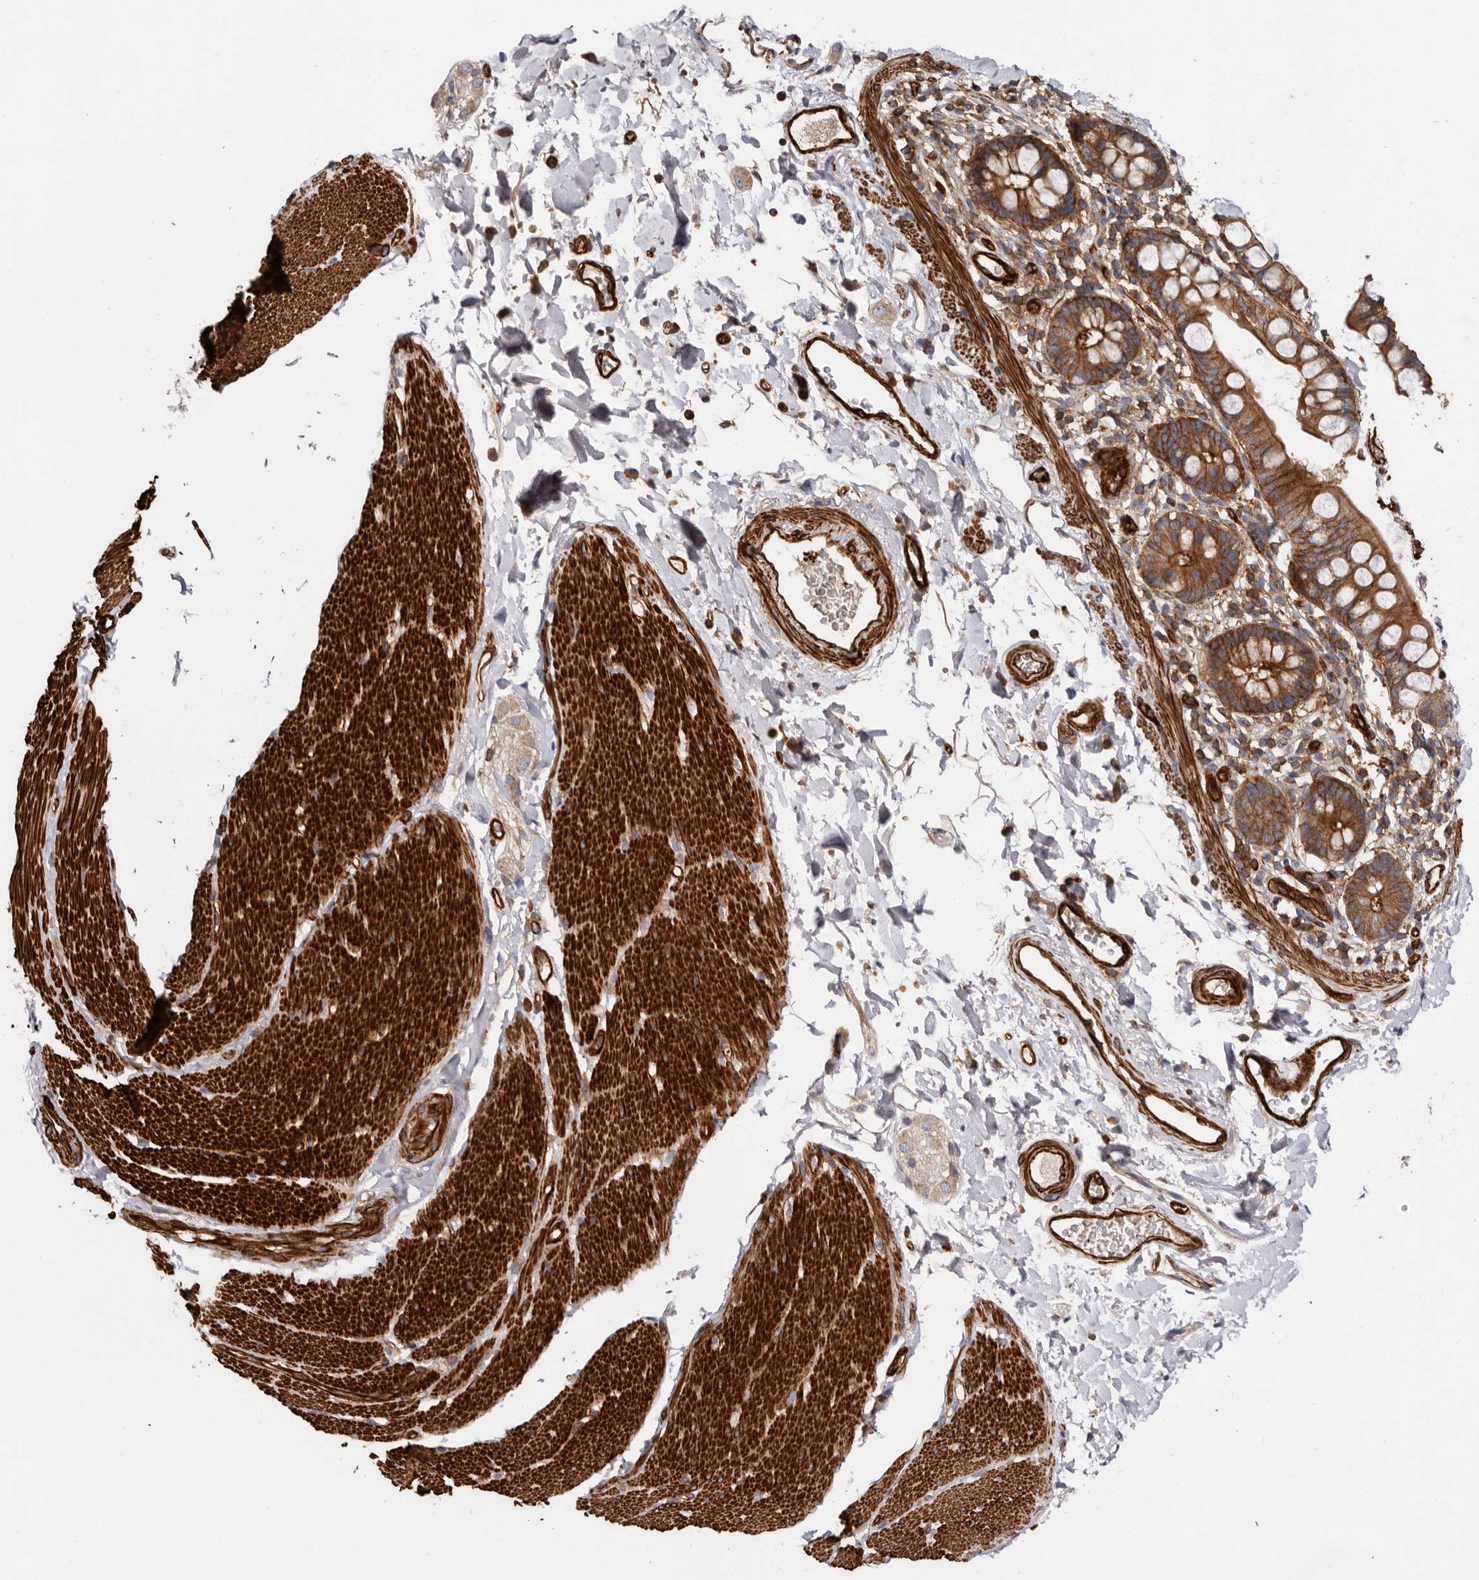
{"staining": {"intensity": "strong", "quantity": ">75%", "location": "cytoplasmic/membranous"}, "tissue": "smooth muscle", "cell_type": "Smooth muscle cells", "image_type": "normal", "snomed": [{"axis": "morphology", "description": "Normal tissue, NOS"}, {"axis": "topography", "description": "Smooth muscle"}, {"axis": "topography", "description": "Small intestine"}], "caption": "Immunohistochemistry (IHC) staining of benign smooth muscle, which exhibits high levels of strong cytoplasmic/membranous positivity in approximately >75% of smooth muscle cells indicating strong cytoplasmic/membranous protein positivity. The staining was performed using DAB (brown) for protein detection and nuclei were counterstained in hematoxylin (blue).", "gene": "TMC7", "patient": {"sex": "female", "age": 84}}